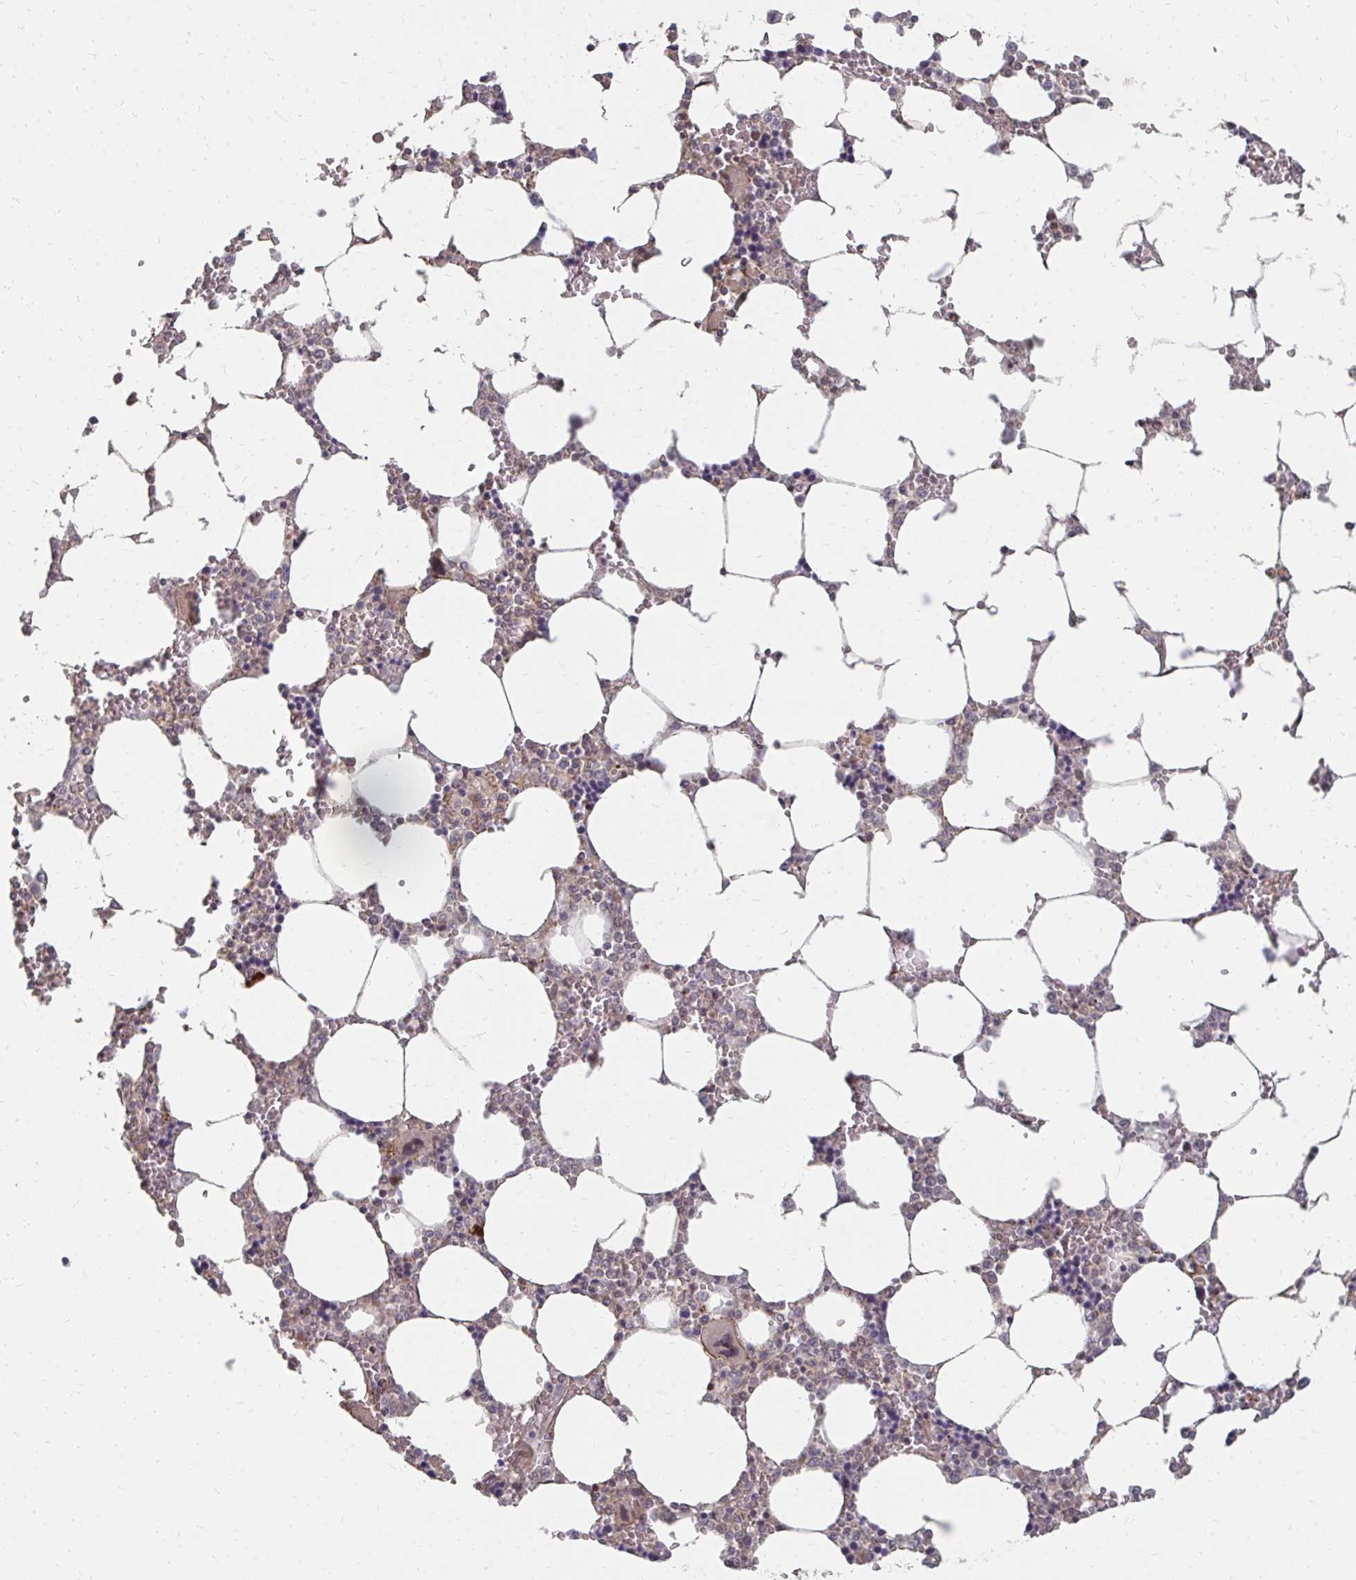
{"staining": {"intensity": "negative", "quantity": "none", "location": "none"}, "tissue": "bone marrow", "cell_type": "Hematopoietic cells", "image_type": "normal", "snomed": [{"axis": "morphology", "description": "Normal tissue, NOS"}, {"axis": "topography", "description": "Bone marrow"}], "caption": "IHC histopathology image of unremarkable bone marrow: bone marrow stained with DAB (3,3'-diaminobenzidine) shows no significant protein expression in hematopoietic cells.", "gene": "ZNF285", "patient": {"sex": "male", "age": 64}}